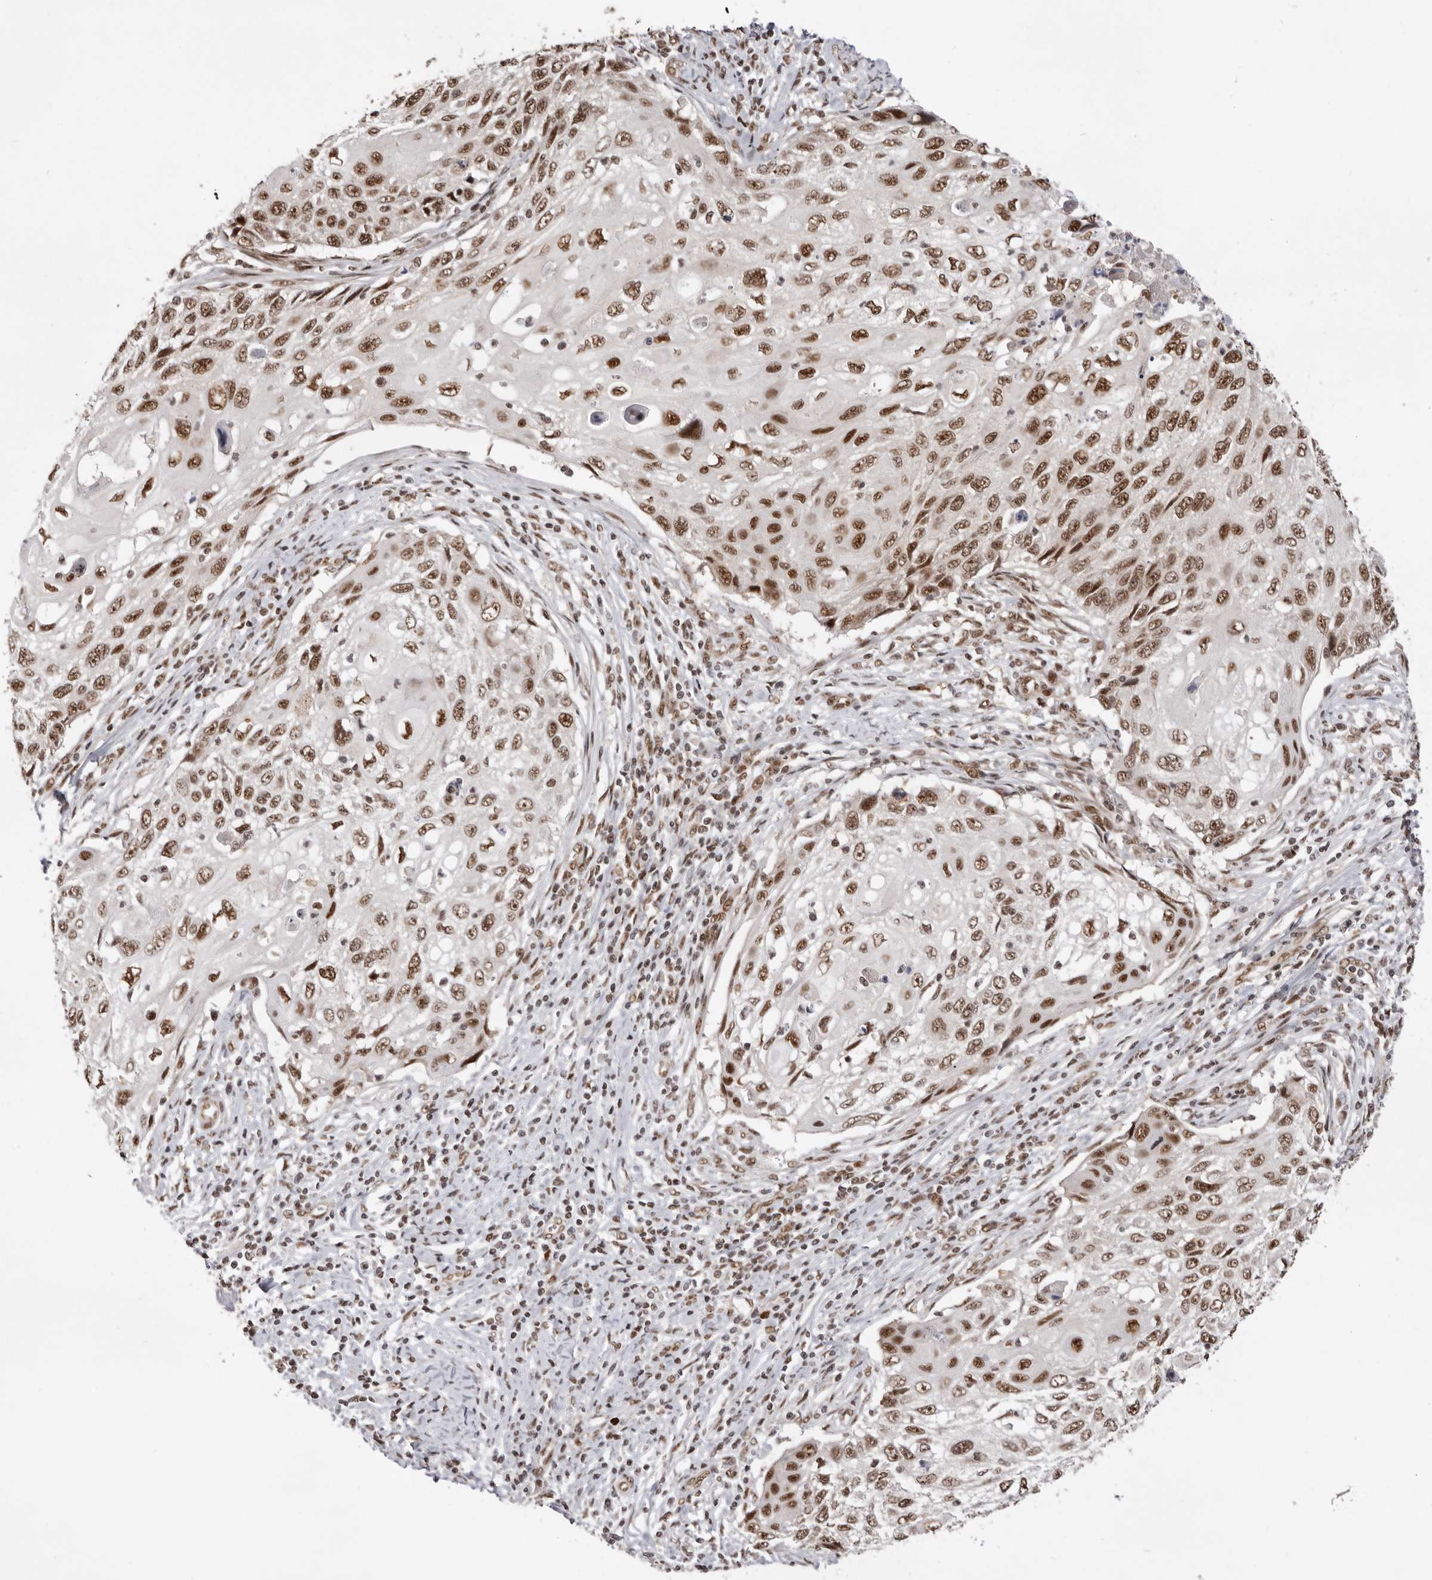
{"staining": {"intensity": "moderate", "quantity": ">75%", "location": "nuclear"}, "tissue": "cervical cancer", "cell_type": "Tumor cells", "image_type": "cancer", "snomed": [{"axis": "morphology", "description": "Squamous cell carcinoma, NOS"}, {"axis": "topography", "description": "Cervix"}], "caption": "Cervical cancer (squamous cell carcinoma) stained for a protein shows moderate nuclear positivity in tumor cells. Ihc stains the protein in brown and the nuclei are stained blue.", "gene": "CHTOP", "patient": {"sex": "female", "age": 70}}